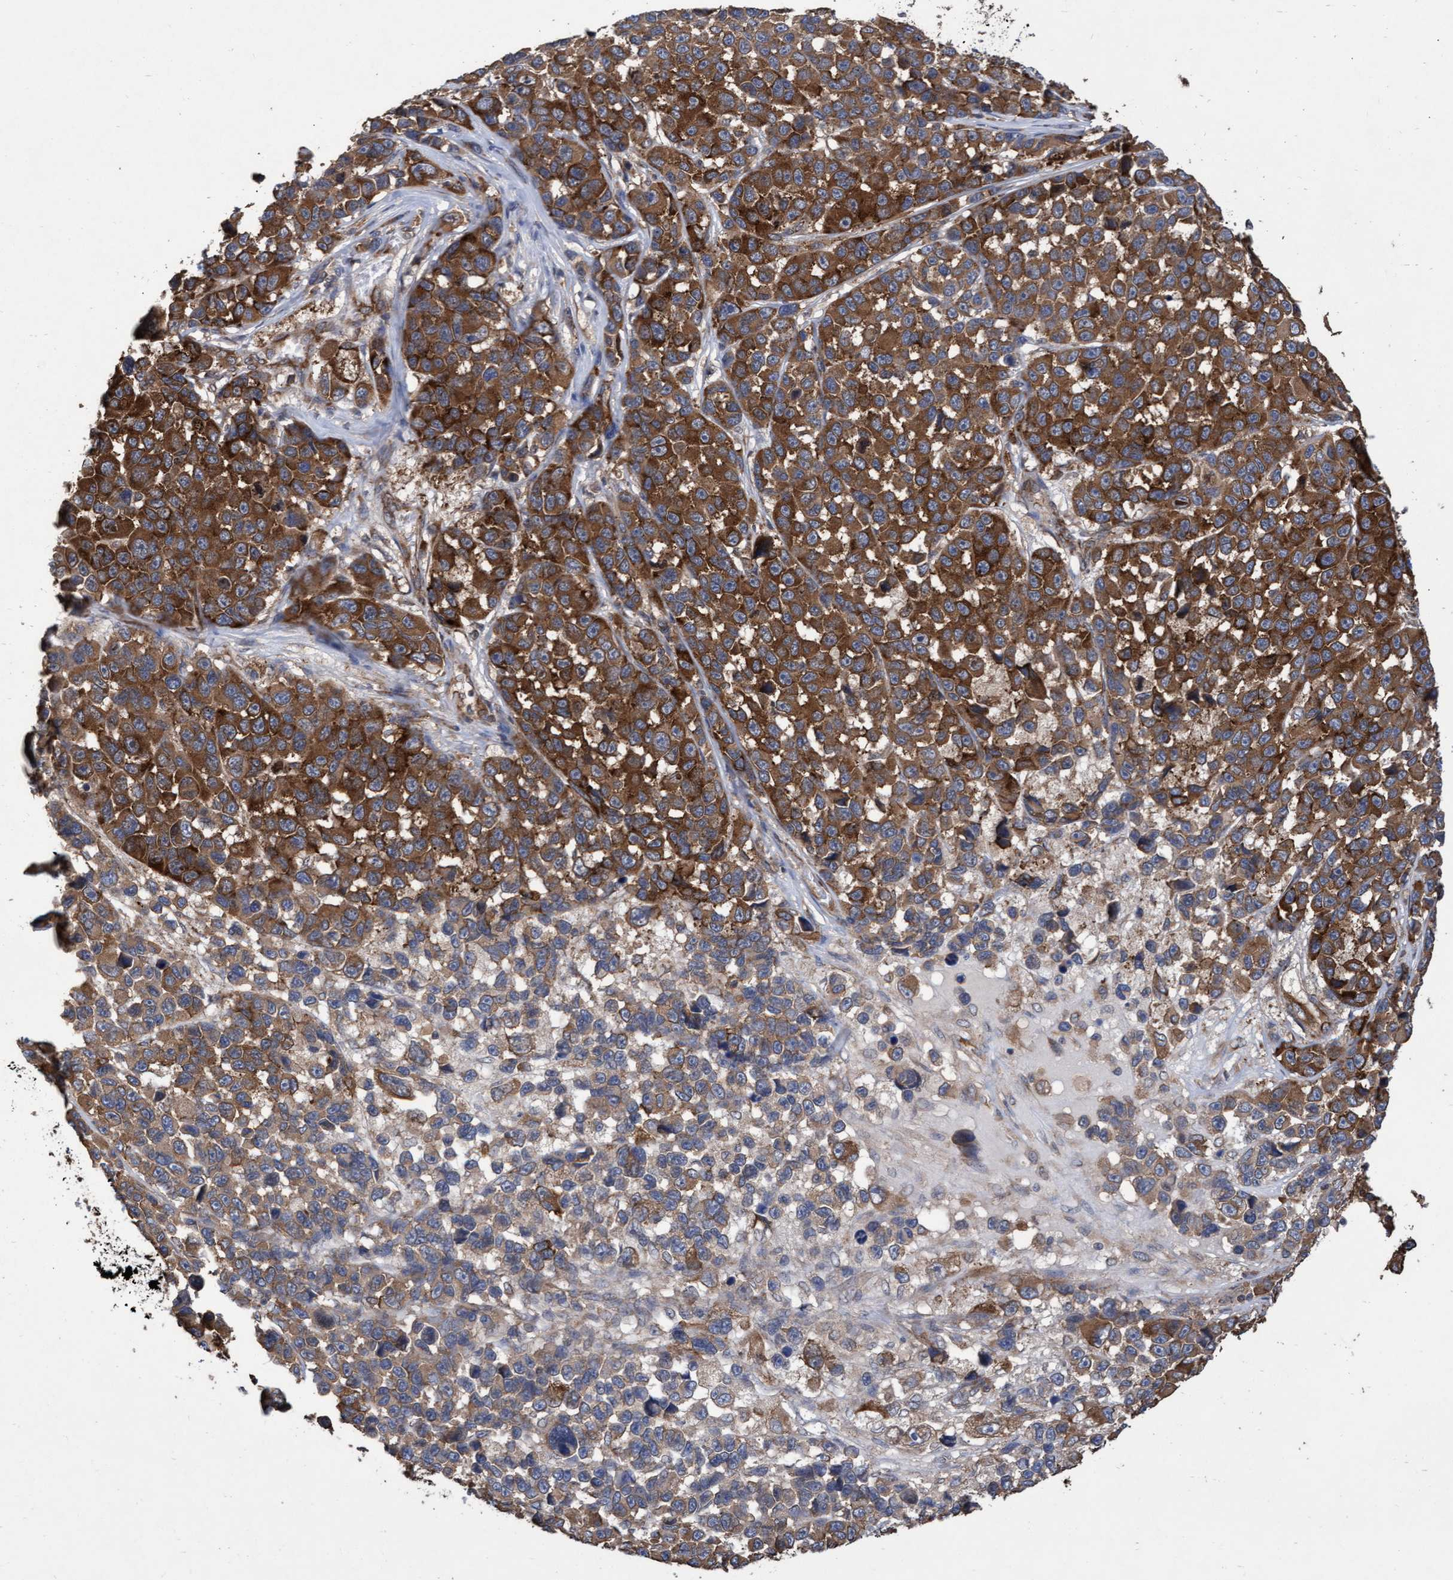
{"staining": {"intensity": "strong", "quantity": ">75%", "location": "cytoplasmic/membranous"}, "tissue": "melanoma", "cell_type": "Tumor cells", "image_type": "cancer", "snomed": [{"axis": "morphology", "description": "Malignant melanoma, NOS"}, {"axis": "topography", "description": "Skin"}], "caption": "The image displays immunohistochemical staining of melanoma. There is strong cytoplasmic/membranous positivity is appreciated in about >75% of tumor cells.", "gene": "ABCF2", "patient": {"sex": "male", "age": 53}}